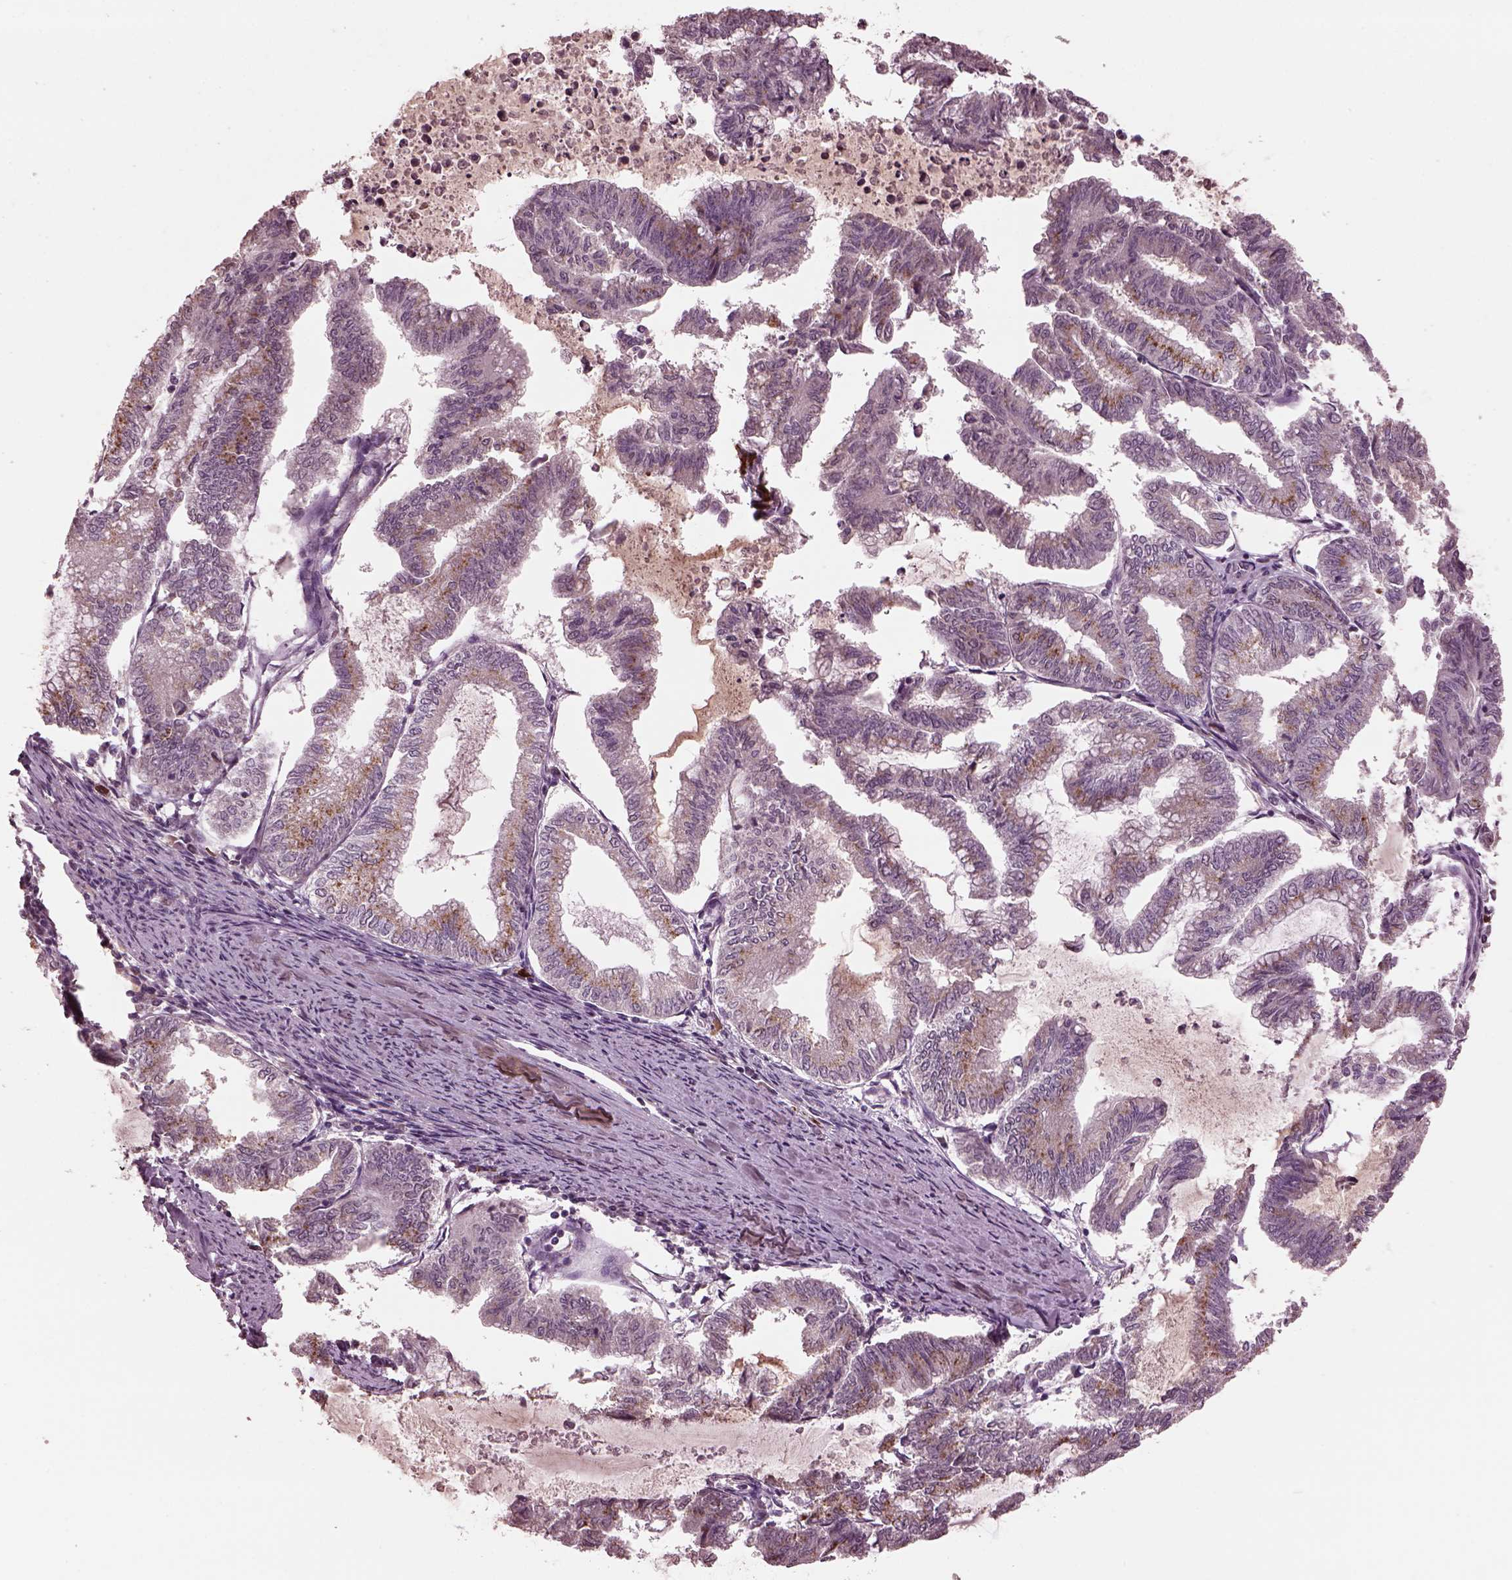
{"staining": {"intensity": "moderate", "quantity": "25%-75%", "location": "cytoplasmic/membranous"}, "tissue": "endometrial cancer", "cell_type": "Tumor cells", "image_type": "cancer", "snomed": [{"axis": "morphology", "description": "Adenocarcinoma, NOS"}, {"axis": "topography", "description": "Endometrium"}], "caption": "Tumor cells display medium levels of moderate cytoplasmic/membranous positivity in about 25%-75% of cells in human endometrial adenocarcinoma.", "gene": "IL18RAP", "patient": {"sex": "female", "age": 79}}